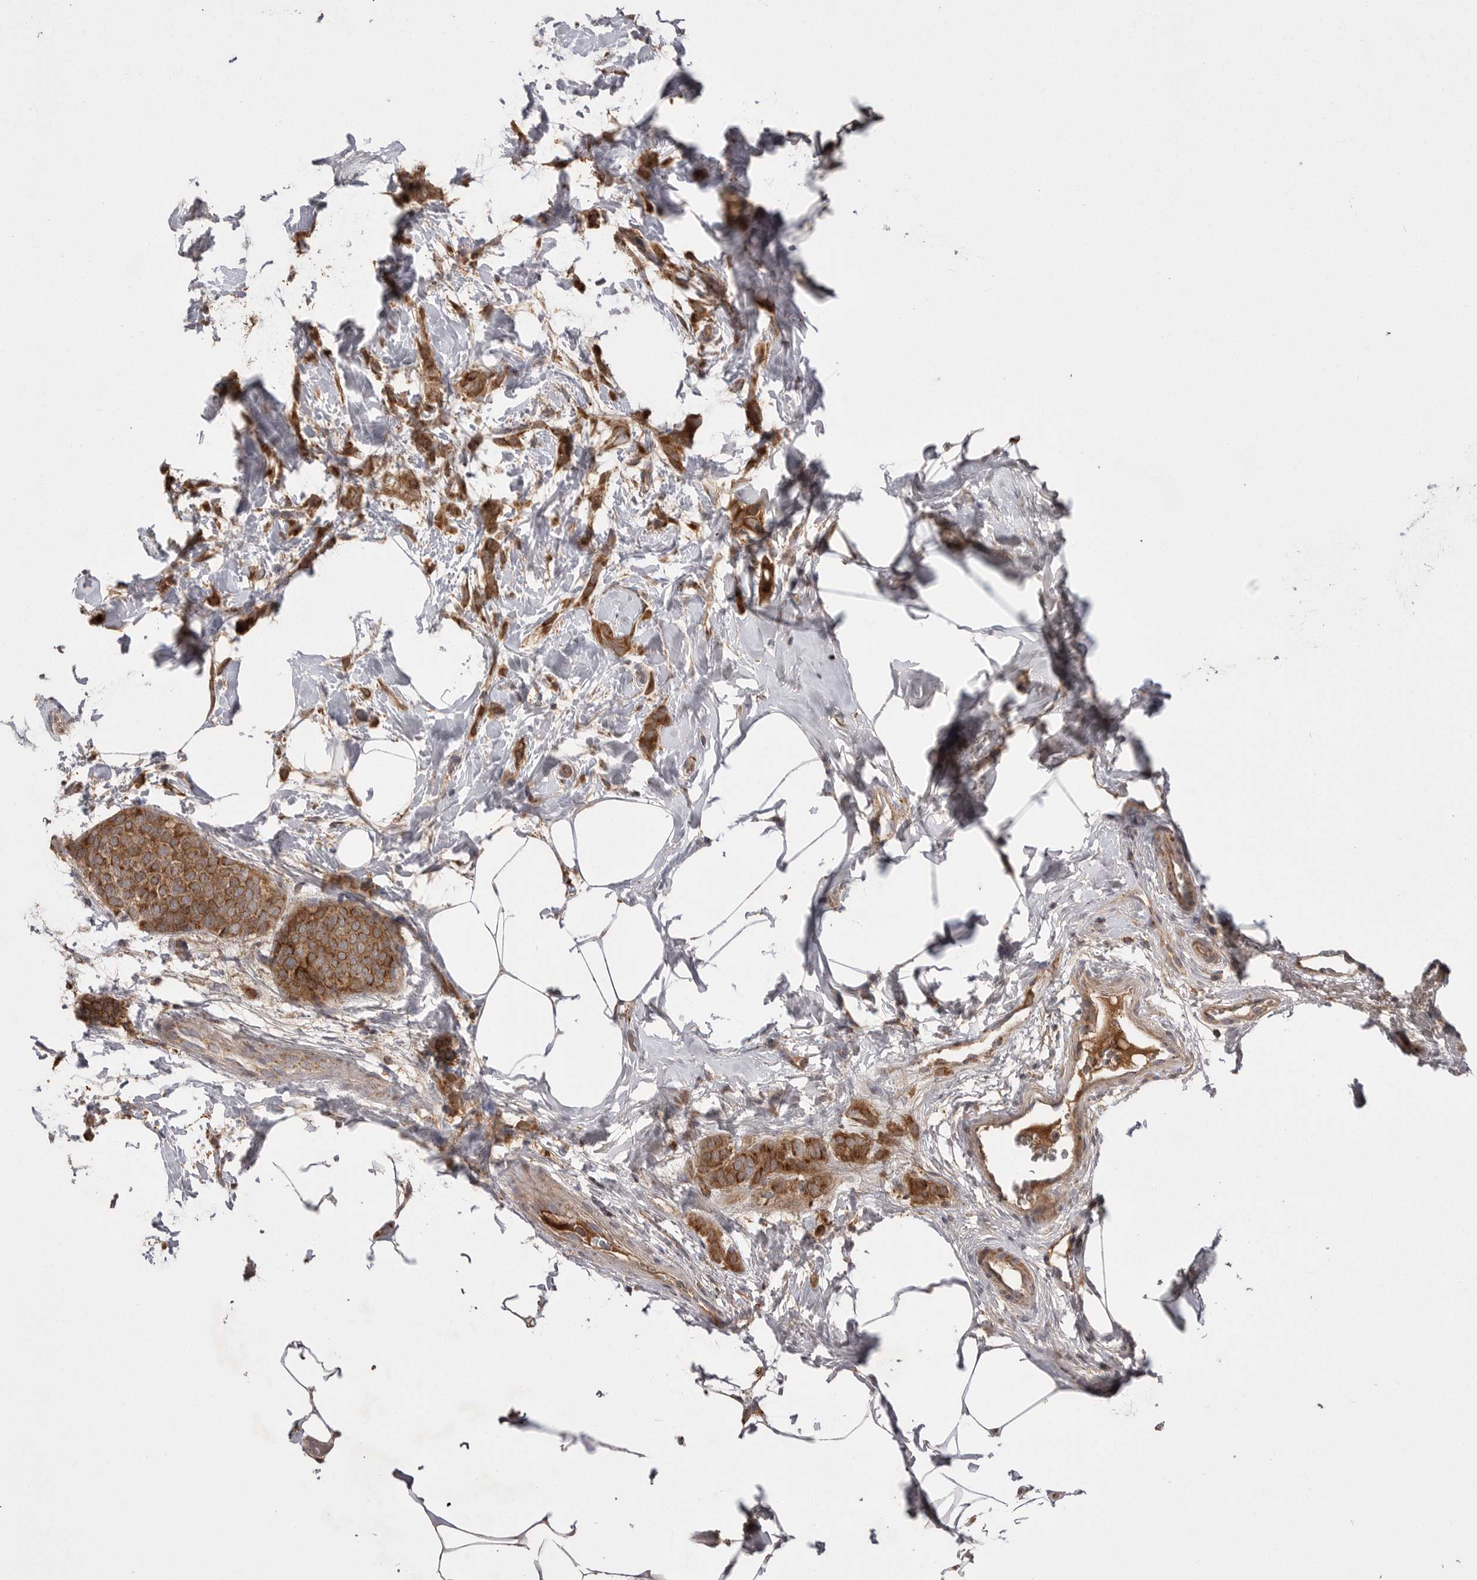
{"staining": {"intensity": "moderate", "quantity": ">75%", "location": "cytoplasmic/membranous"}, "tissue": "breast cancer", "cell_type": "Tumor cells", "image_type": "cancer", "snomed": [{"axis": "morphology", "description": "Lobular carcinoma, in situ"}, {"axis": "morphology", "description": "Lobular carcinoma"}, {"axis": "topography", "description": "Breast"}], "caption": "IHC of breast cancer exhibits medium levels of moderate cytoplasmic/membranous expression in about >75% of tumor cells. (IHC, brightfield microscopy, high magnification).", "gene": "KYAT3", "patient": {"sex": "female", "age": 41}}